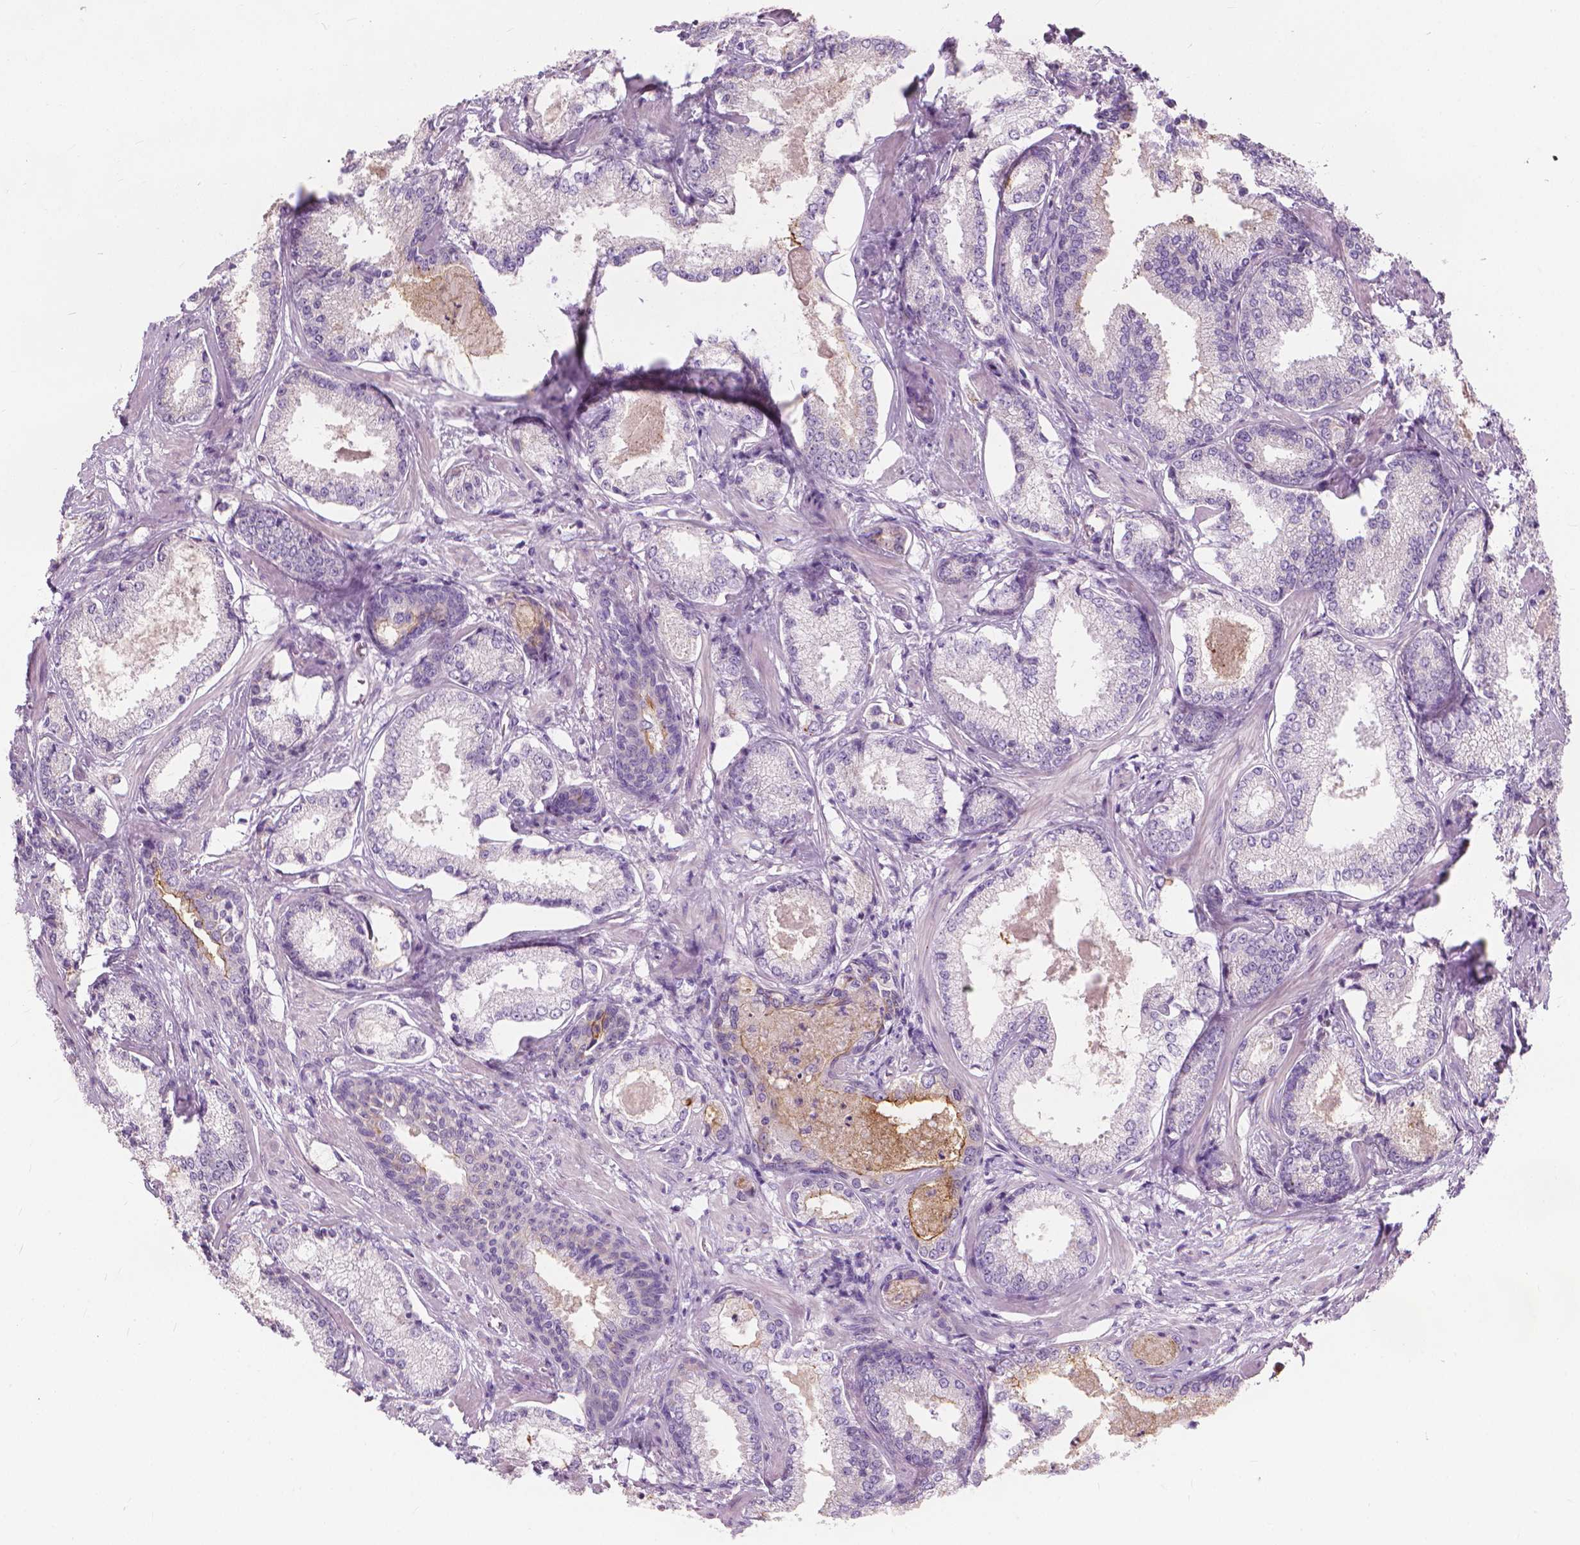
{"staining": {"intensity": "negative", "quantity": "none", "location": "none"}, "tissue": "prostate cancer", "cell_type": "Tumor cells", "image_type": "cancer", "snomed": [{"axis": "morphology", "description": "Adenocarcinoma, Low grade"}, {"axis": "topography", "description": "Prostate"}], "caption": "Tumor cells are negative for brown protein staining in prostate cancer.", "gene": "GPRC5A", "patient": {"sex": "male", "age": 56}}